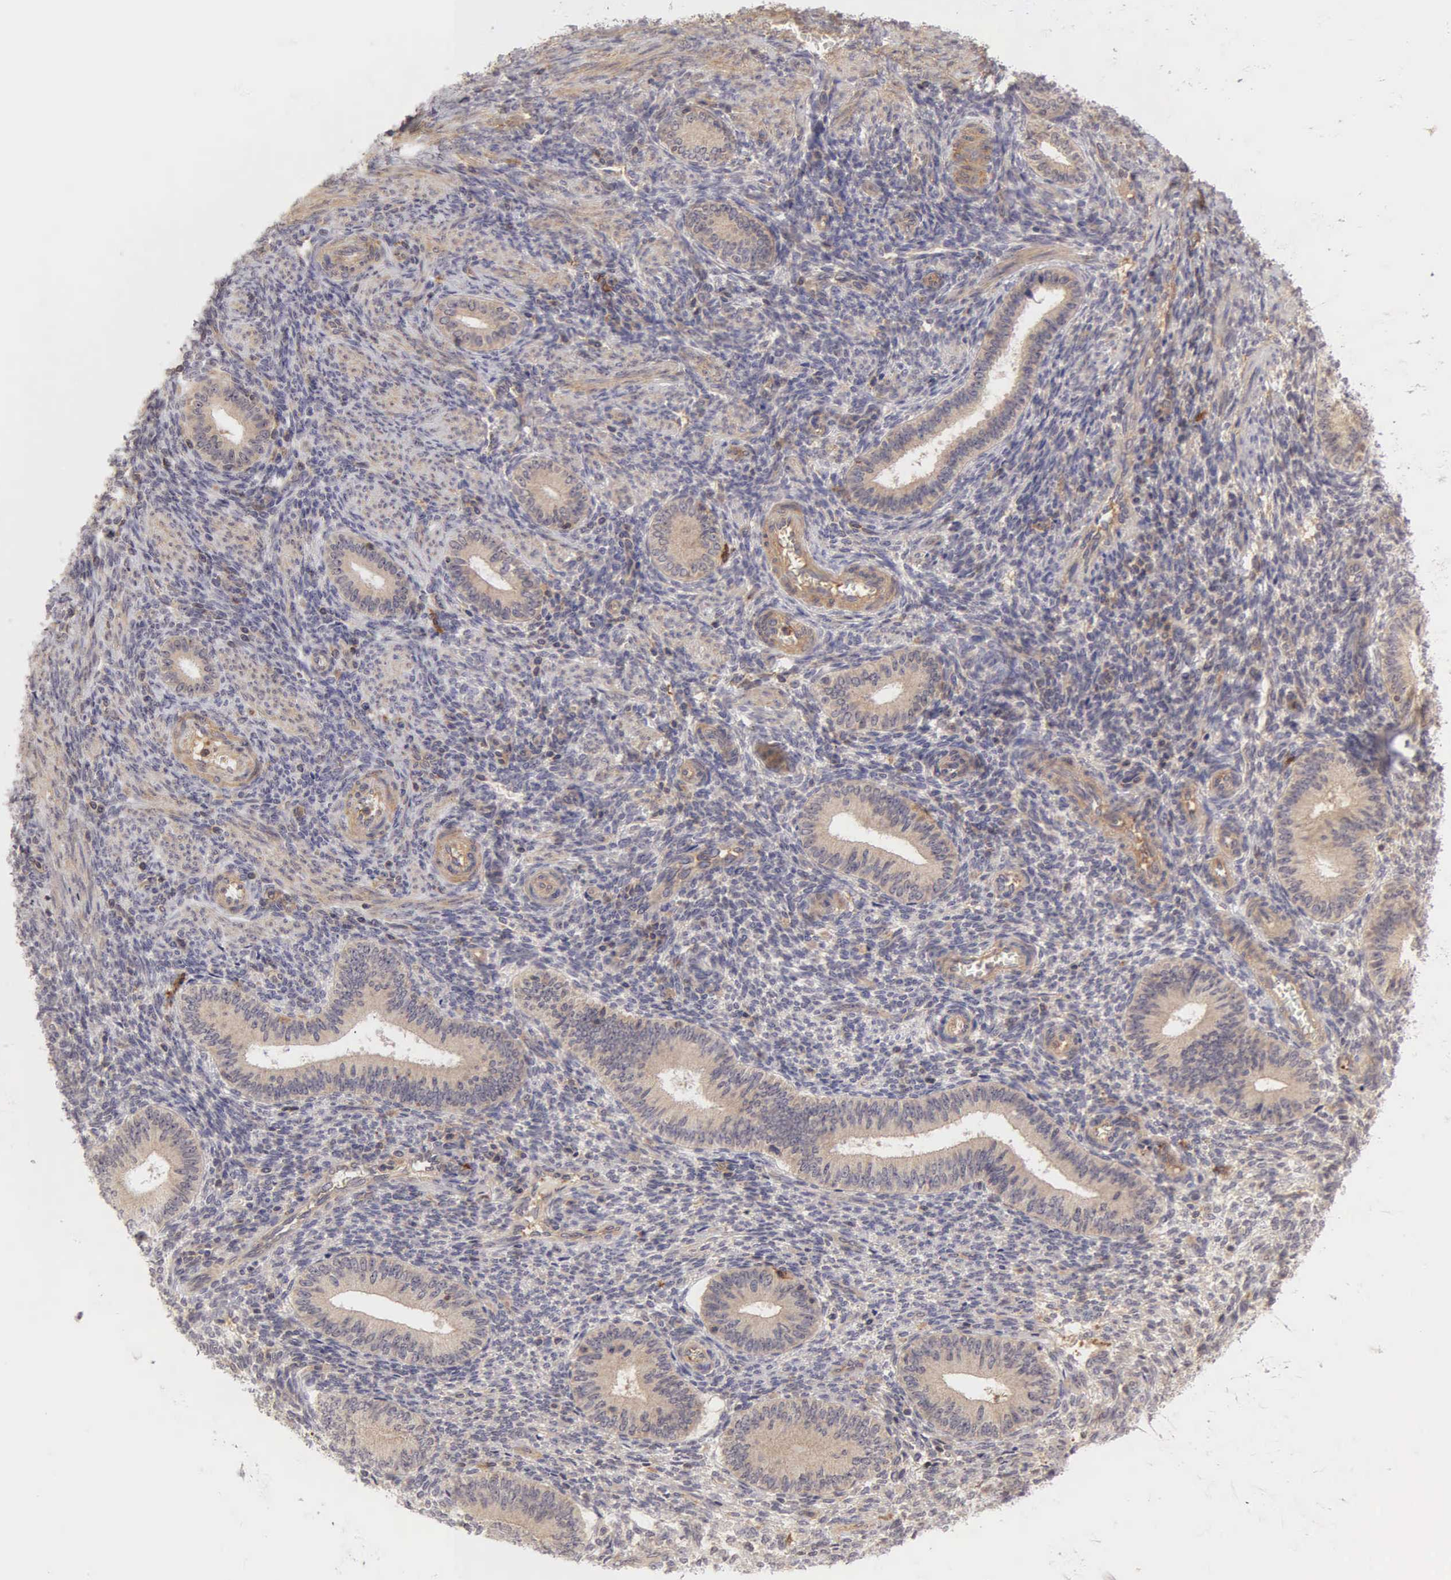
{"staining": {"intensity": "weak", "quantity": "25%-75%", "location": "cytoplasmic/membranous"}, "tissue": "endometrium", "cell_type": "Cells in endometrial stroma", "image_type": "normal", "snomed": [{"axis": "morphology", "description": "Normal tissue, NOS"}, {"axis": "topography", "description": "Endometrium"}], "caption": "This is a micrograph of immunohistochemistry (IHC) staining of normal endometrium, which shows weak staining in the cytoplasmic/membranous of cells in endometrial stroma.", "gene": "CD1A", "patient": {"sex": "female", "age": 35}}